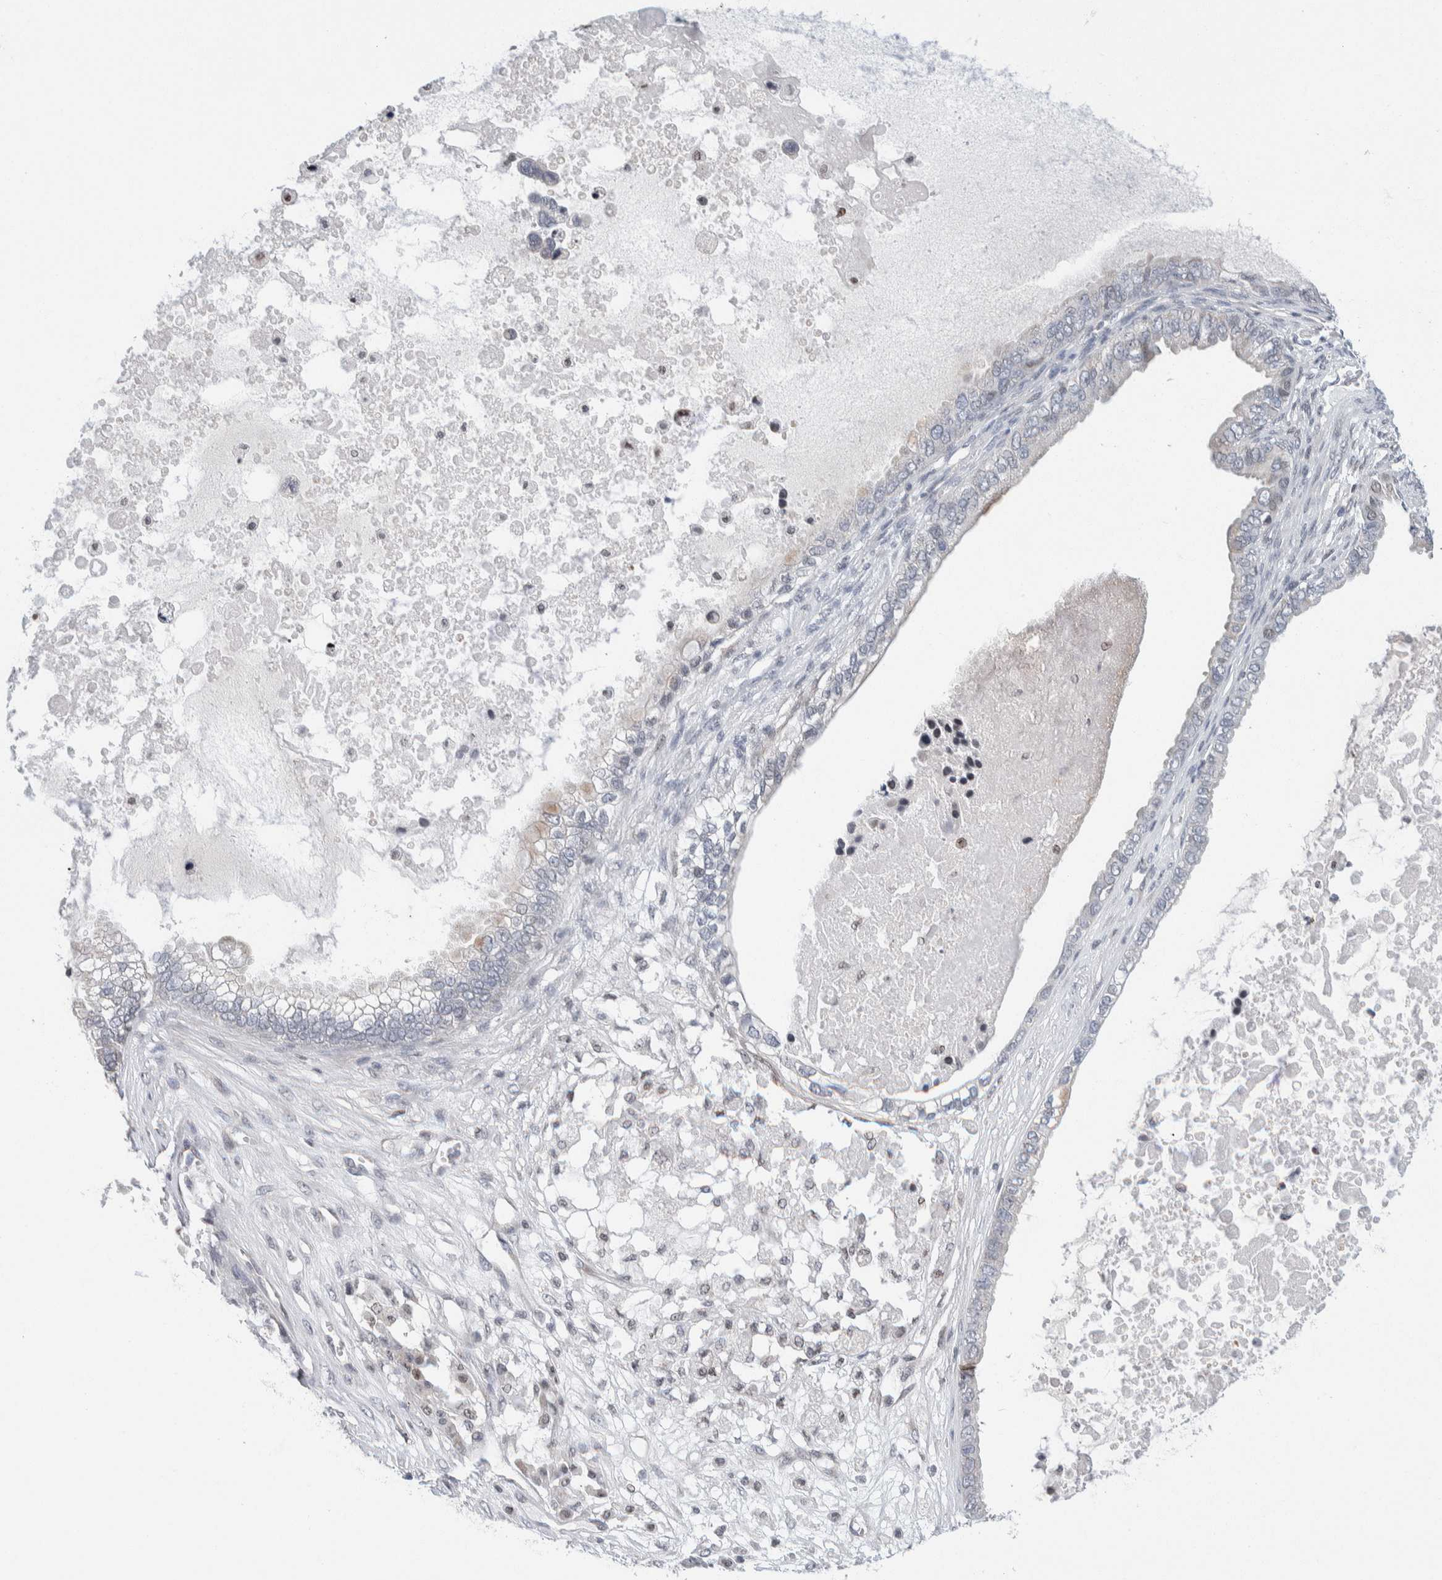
{"staining": {"intensity": "weak", "quantity": "<25%", "location": "cytoplasmic/membranous"}, "tissue": "ovarian cancer", "cell_type": "Tumor cells", "image_type": "cancer", "snomed": [{"axis": "morphology", "description": "Cystadenocarcinoma, mucinous, NOS"}, {"axis": "topography", "description": "Ovary"}], "caption": "Ovarian cancer (mucinous cystadenocarcinoma) was stained to show a protein in brown. There is no significant positivity in tumor cells.", "gene": "NEUROD1", "patient": {"sex": "female", "age": 80}}